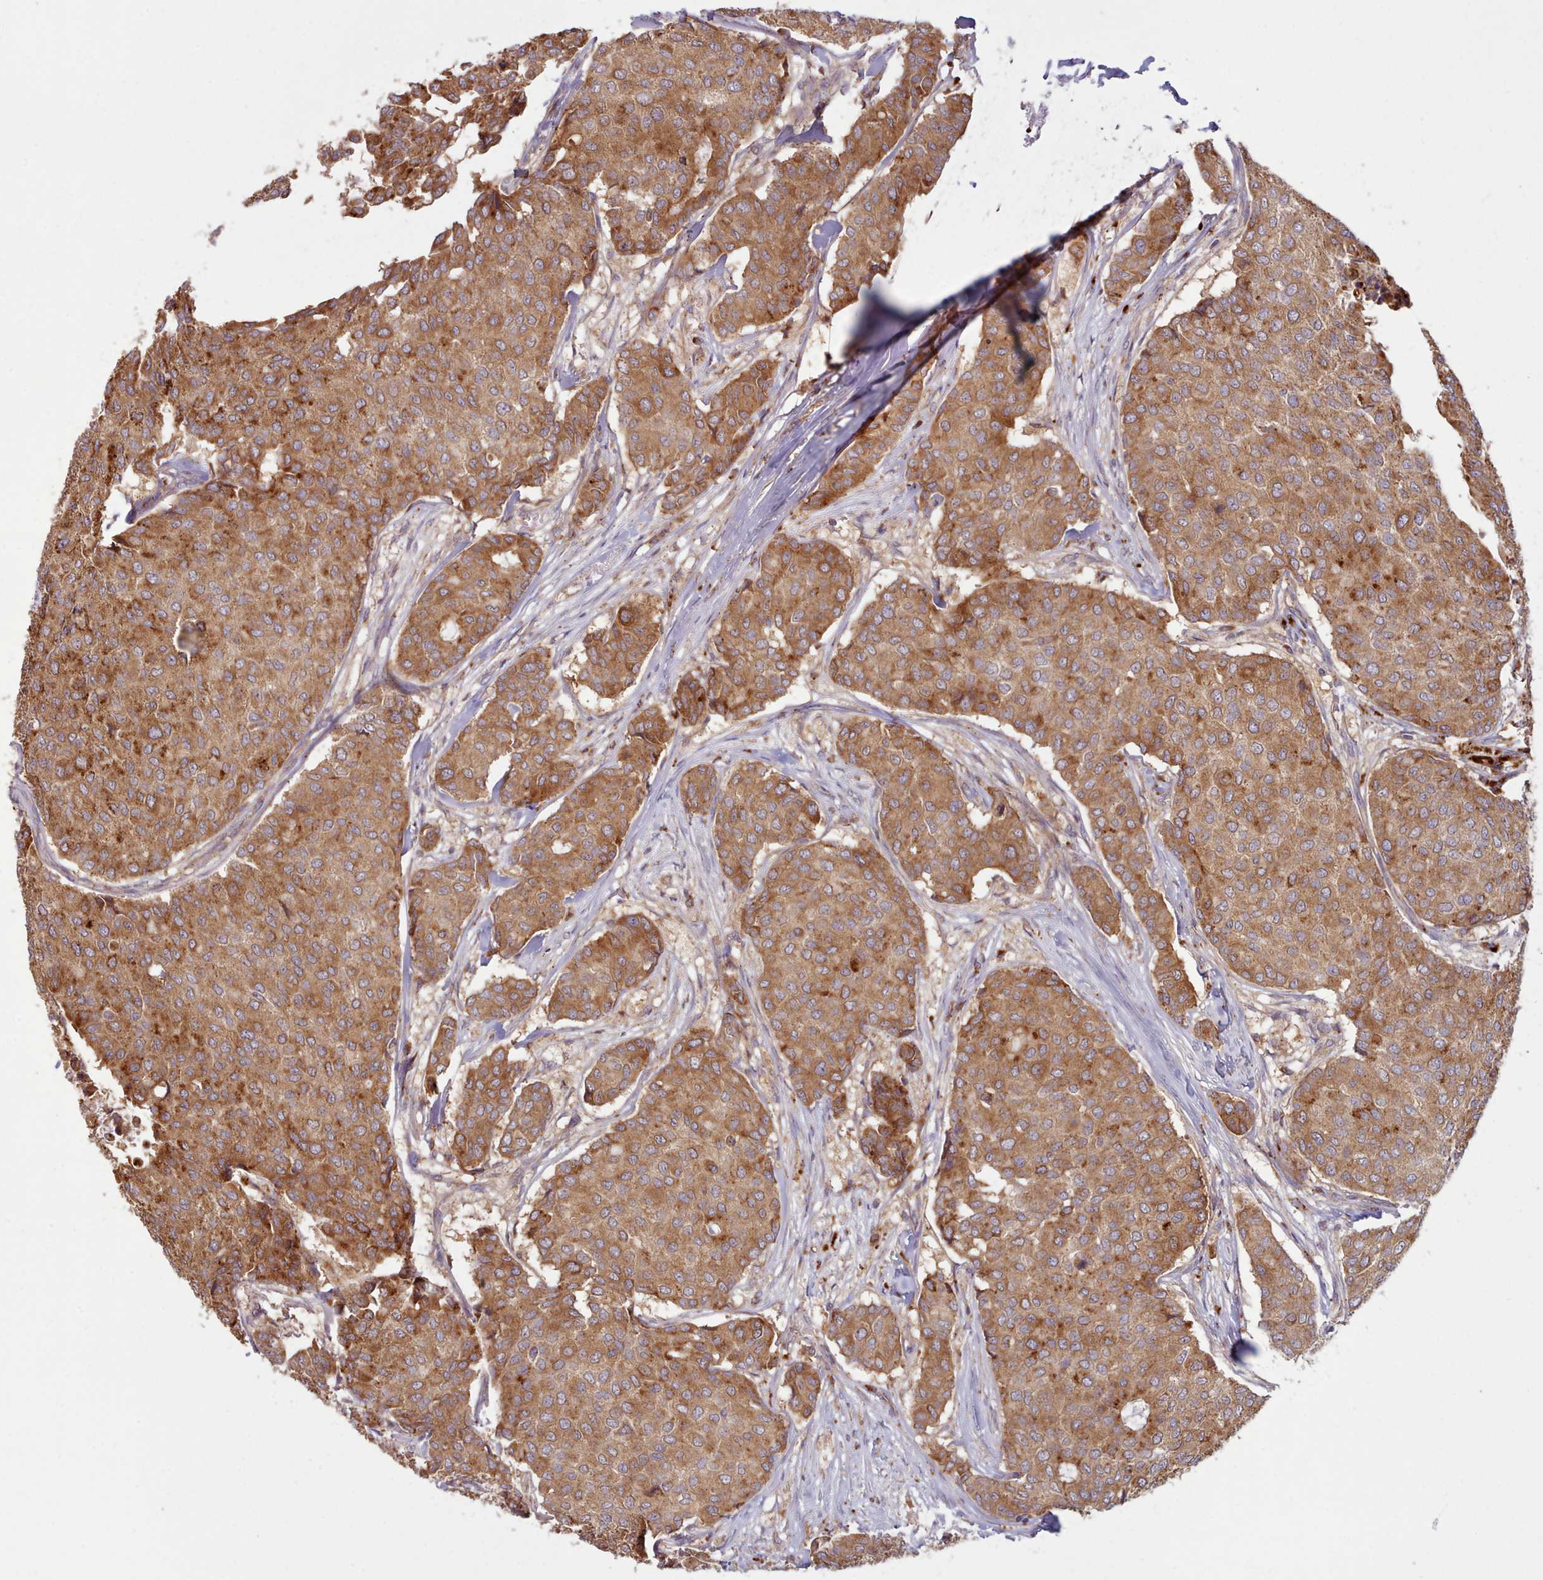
{"staining": {"intensity": "moderate", "quantity": ">75%", "location": "cytoplasmic/membranous"}, "tissue": "breast cancer", "cell_type": "Tumor cells", "image_type": "cancer", "snomed": [{"axis": "morphology", "description": "Duct carcinoma"}, {"axis": "topography", "description": "Breast"}], "caption": "Immunohistochemical staining of human breast infiltrating ductal carcinoma shows medium levels of moderate cytoplasmic/membranous expression in about >75% of tumor cells.", "gene": "CRYBG1", "patient": {"sex": "female", "age": 75}}